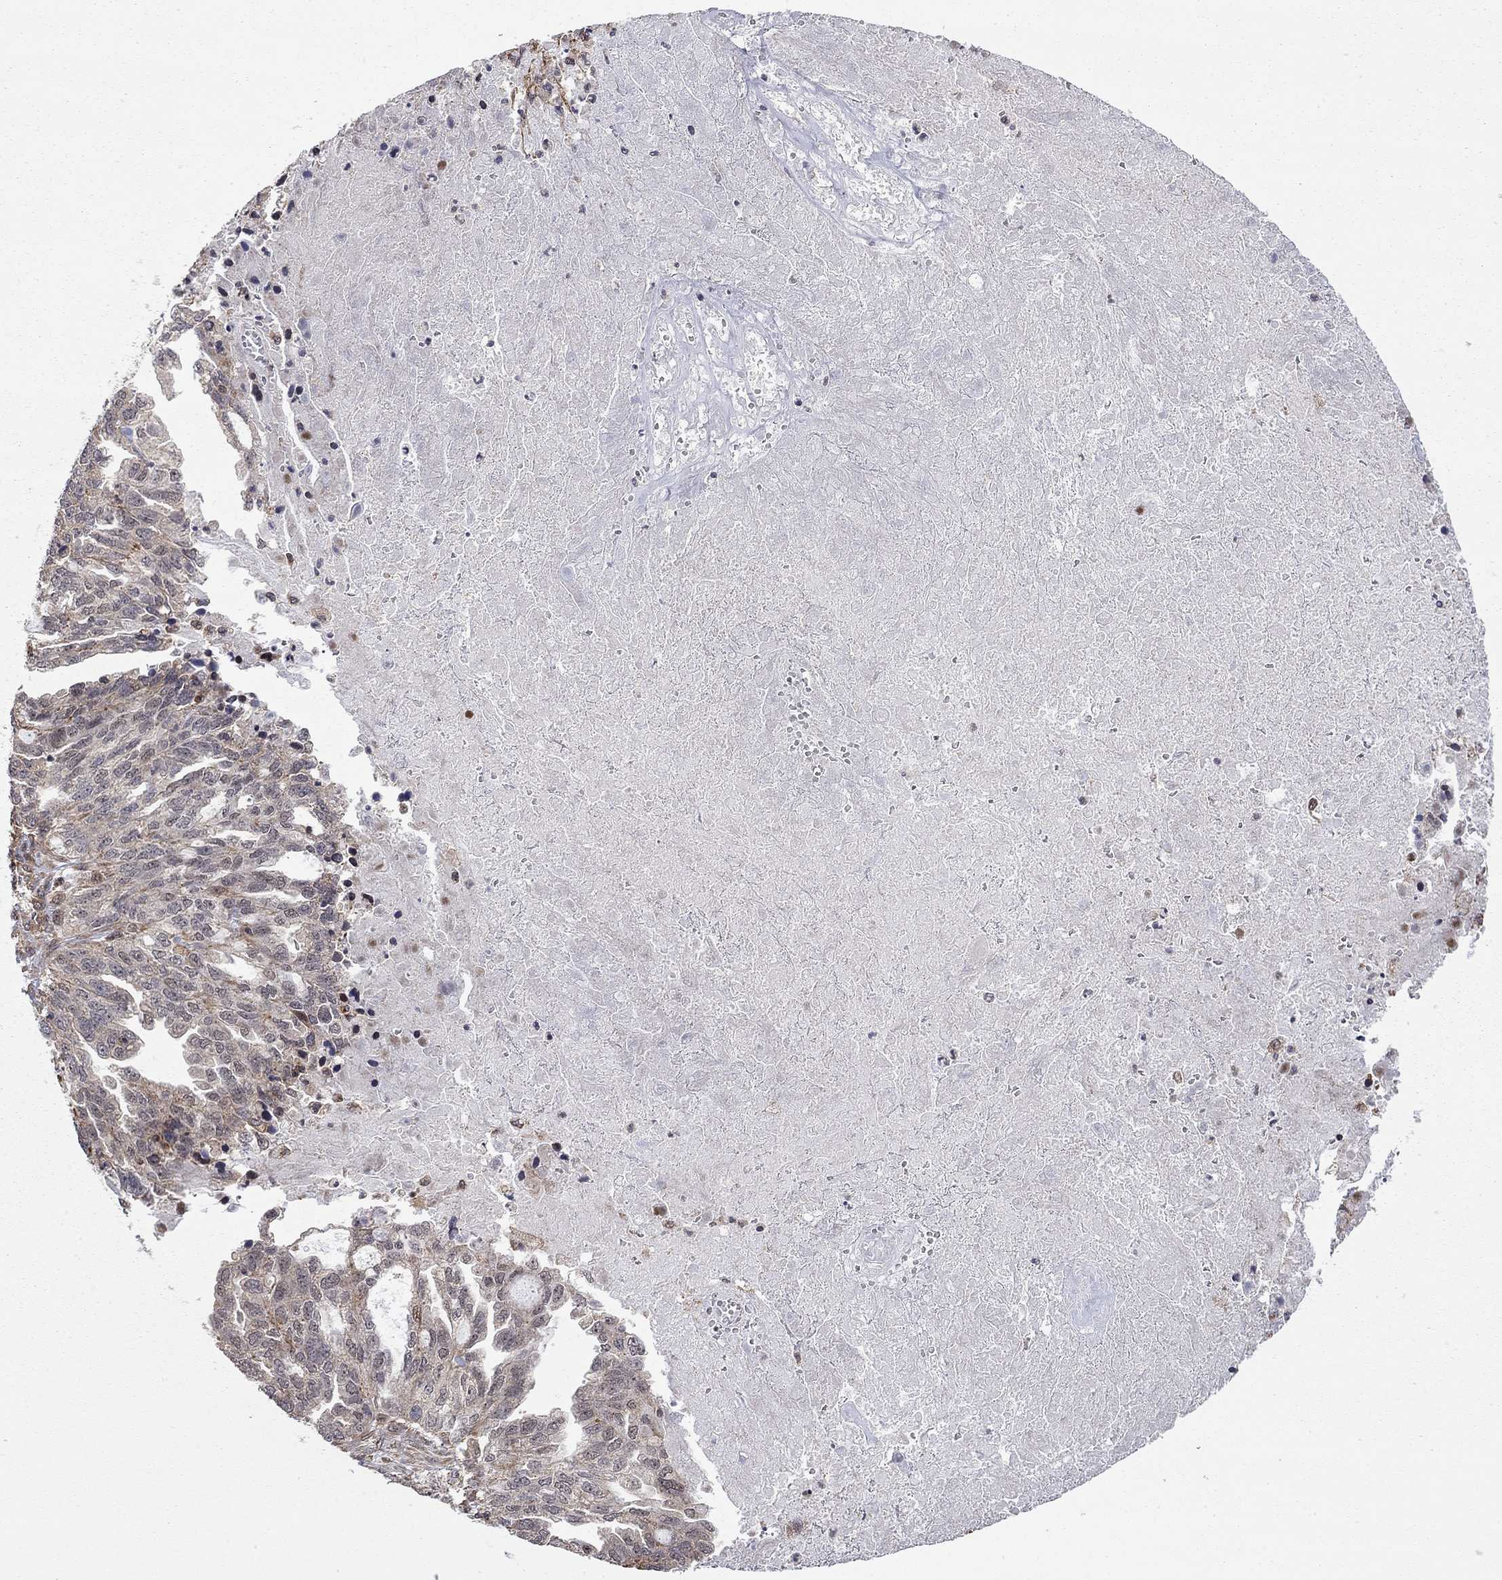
{"staining": {"intensity": "moderate", "quantity": "<25%", "location": "cytoplasmic/membranous"}, "tissue": "ovarian cancer", "cell_type": "Tumor cells", "image_type": "cancer", "snomed": [{"axis": "morphology", "description": "Cystadenocarcinoma, serous, NOS"}, {"axis": "topography", "description": "Ovary"}], "caption": "Approximately <25% of tumor cells in serous cystadenocarcinoma (ovarian) exhibit moderate cytoplasmic/membranous protein staining as visualized by brown immunohistochemical staining.", "gene": "TDP1", "patient": {"sex": "female", "age": 51}}